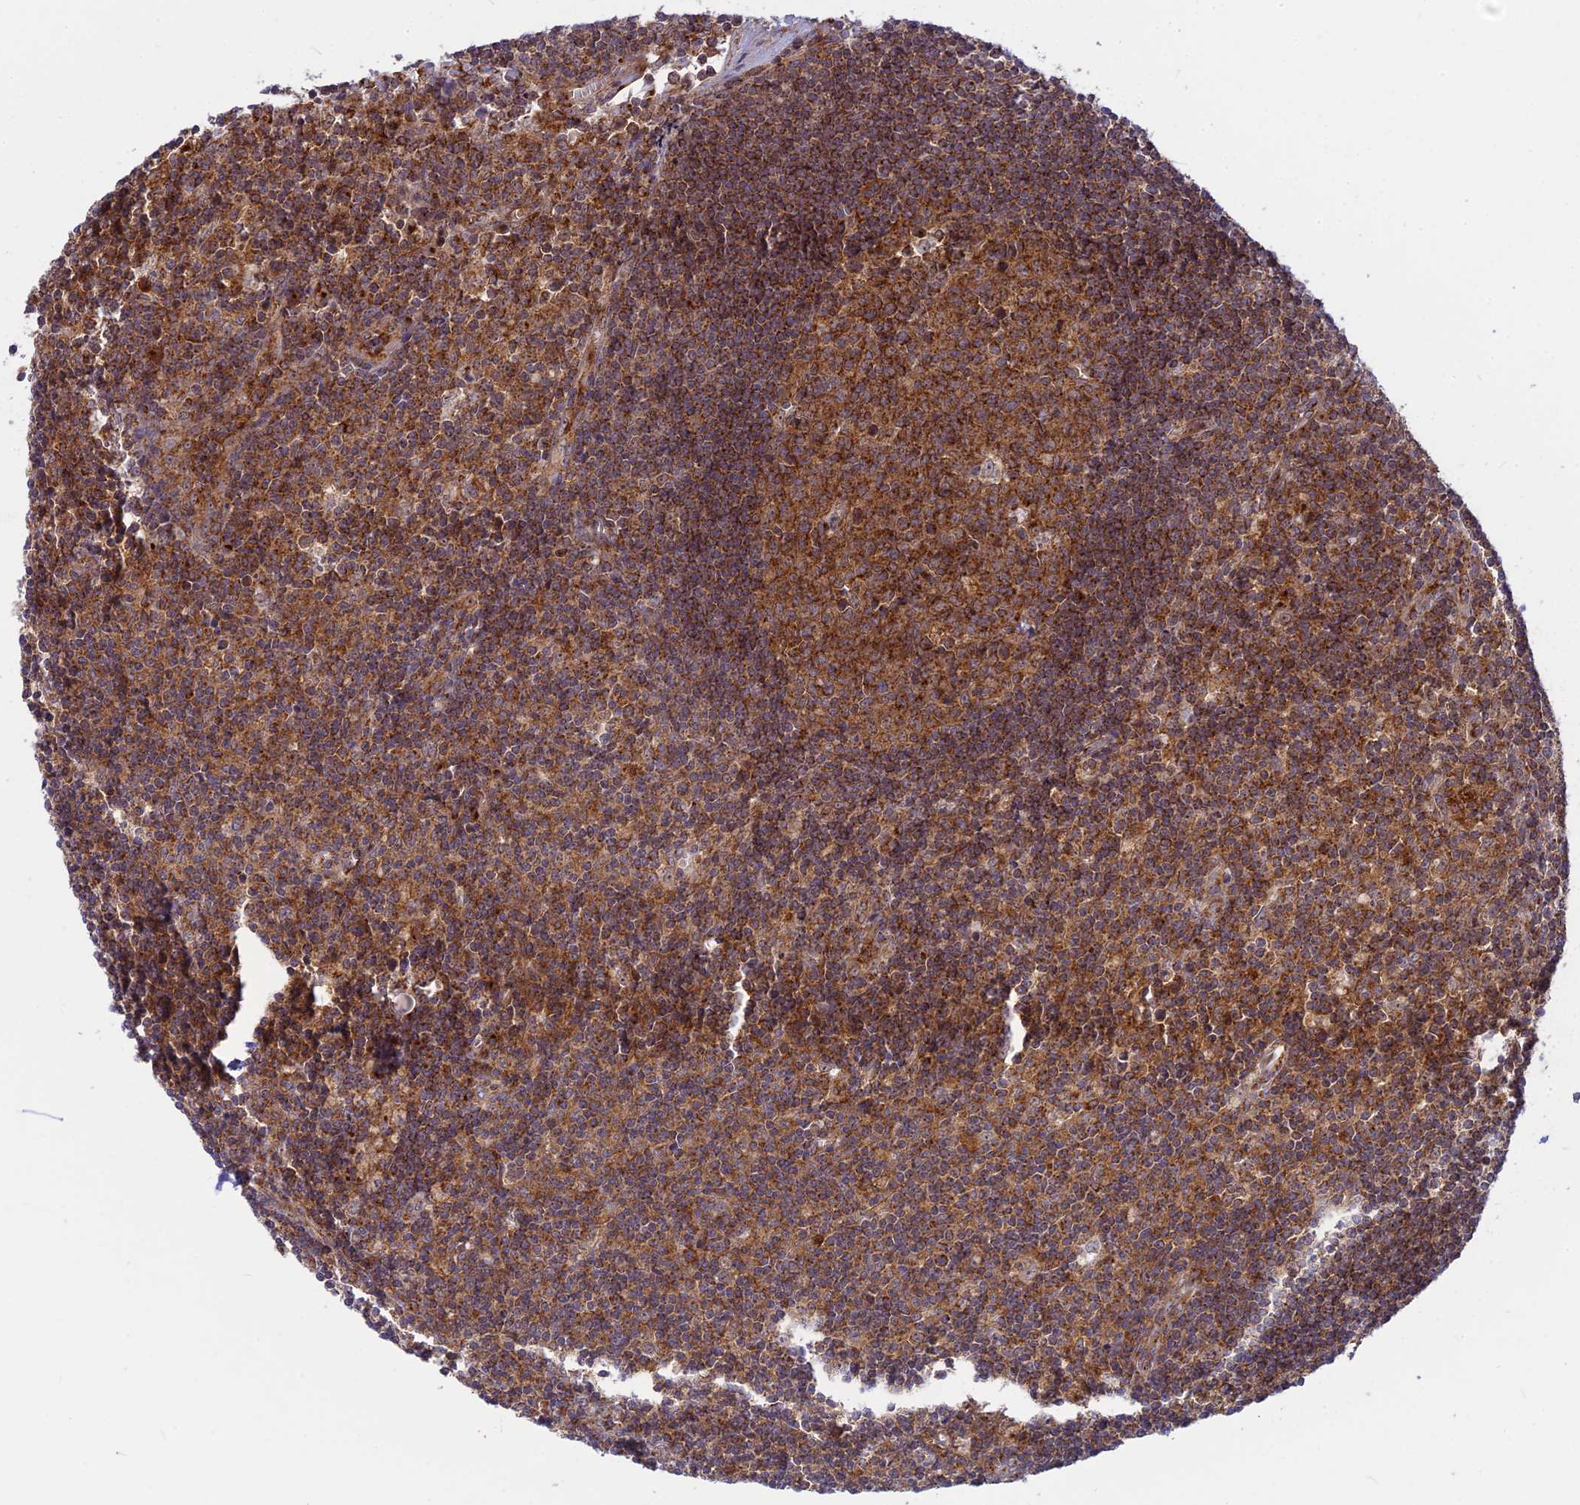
{"staining": {"intensity": "strong", "quantity": ">75%", "location": "cytoplasmic/membranous"}, "tissue": "lymph node", "cell_type": "Germinal center cells", "image_type": "normal", "snomed": [{"axis": "morphology", "description": "Normal tissue, NOS"}, {"axis": "topography", "description": "Lymph node"}], "caption": "IHC of unremarkable human lymph node exhibits high levels of strong cytoplasmic/membranous expression in about >75% of germinal center cells. (brown staining indicates protein expression, while blue staining denotes nuclei).", "gene": "CLINT1", "patient": {"sex": "male", "age": 58}}